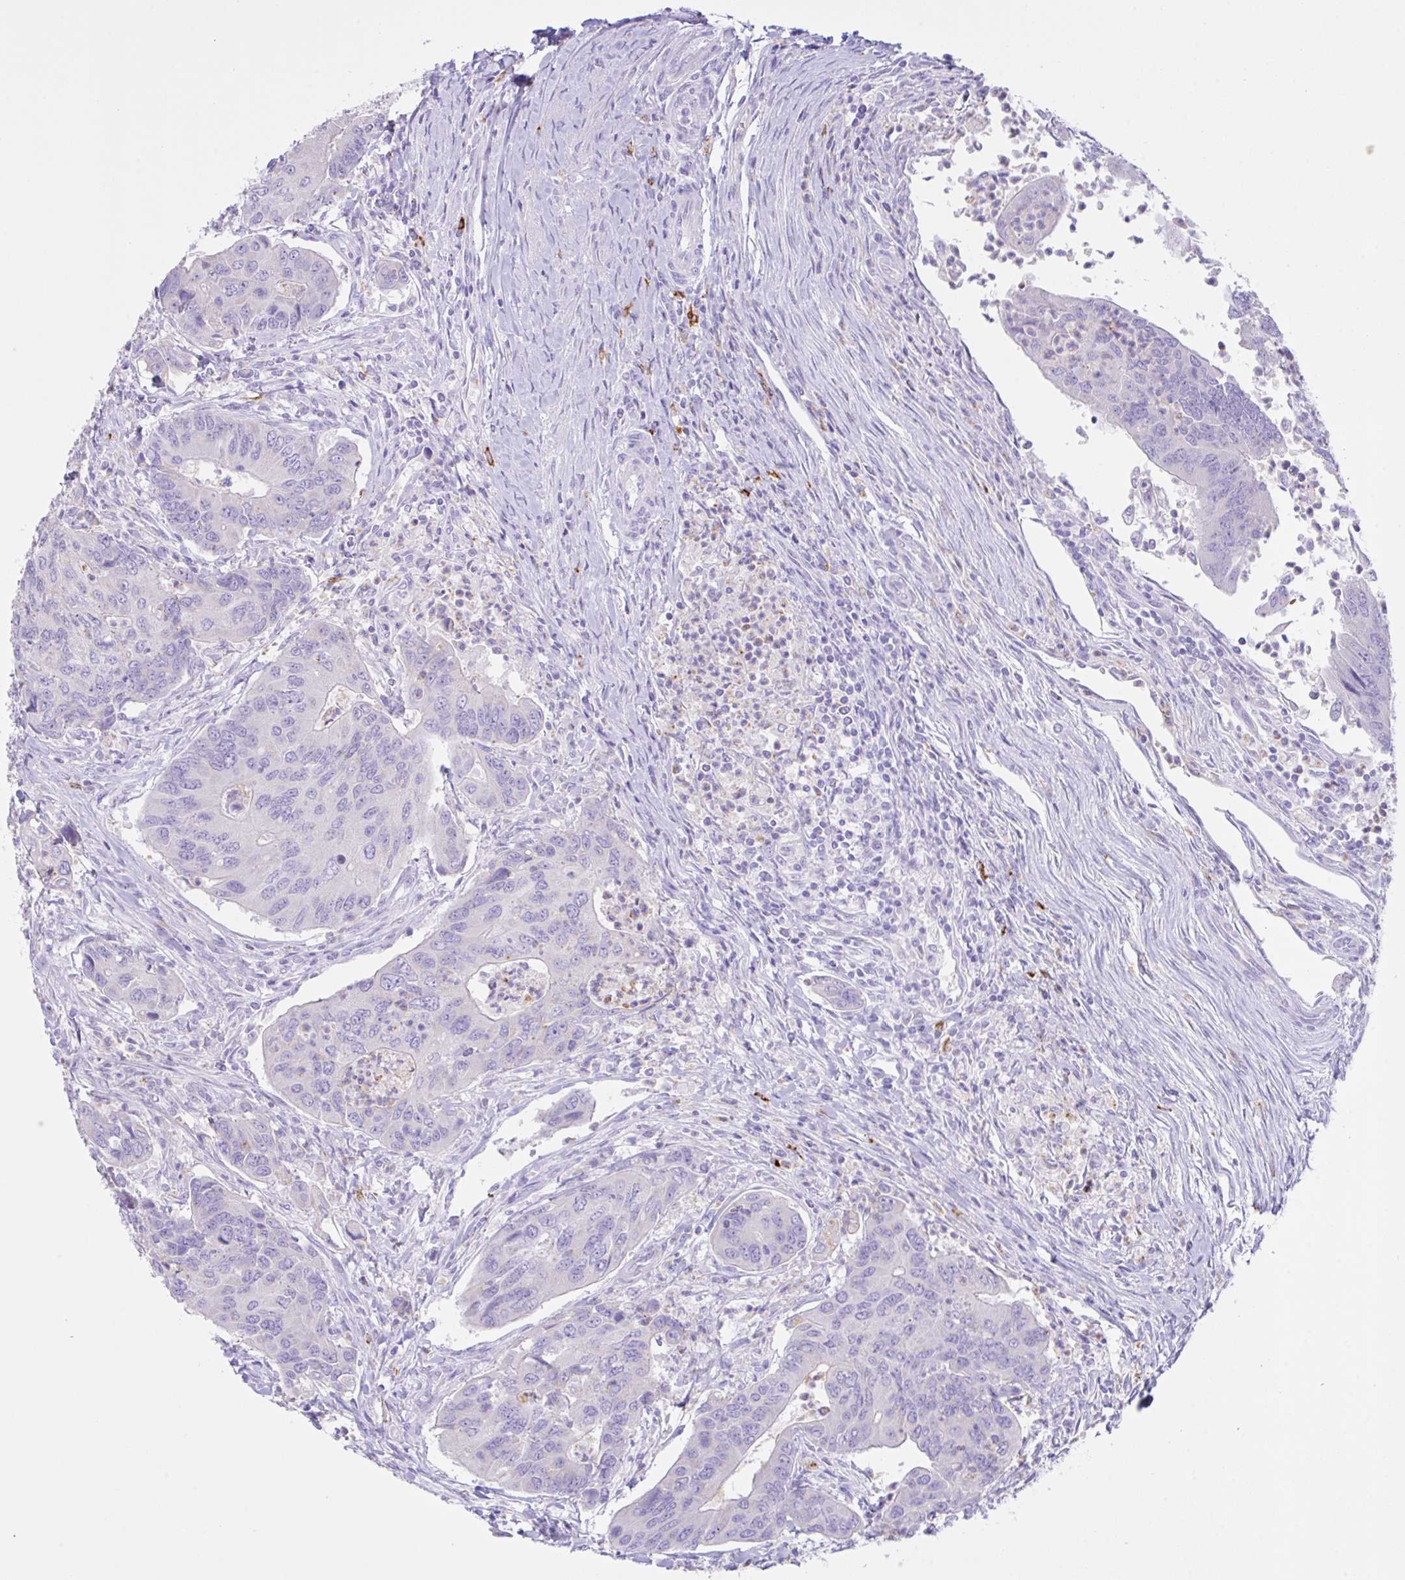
{"staining": {"intensity": "negative", "quantity": "none", "location": "none"}, "tissue": "colorectal cancer", "cell_type": "Tumor cells", "image_type": "cancer", "snomed": [{"axis": "morphology", "description": "Adenocarcinoma, NOS"}, {"axis": "topography", "description": "Colon"}], "caption": "IHC of human adenocarcinoma (colorectal) reveals no staining in tumor cells.", "gene": "CST11", "patient": {"sex": "female", "age": 67}}